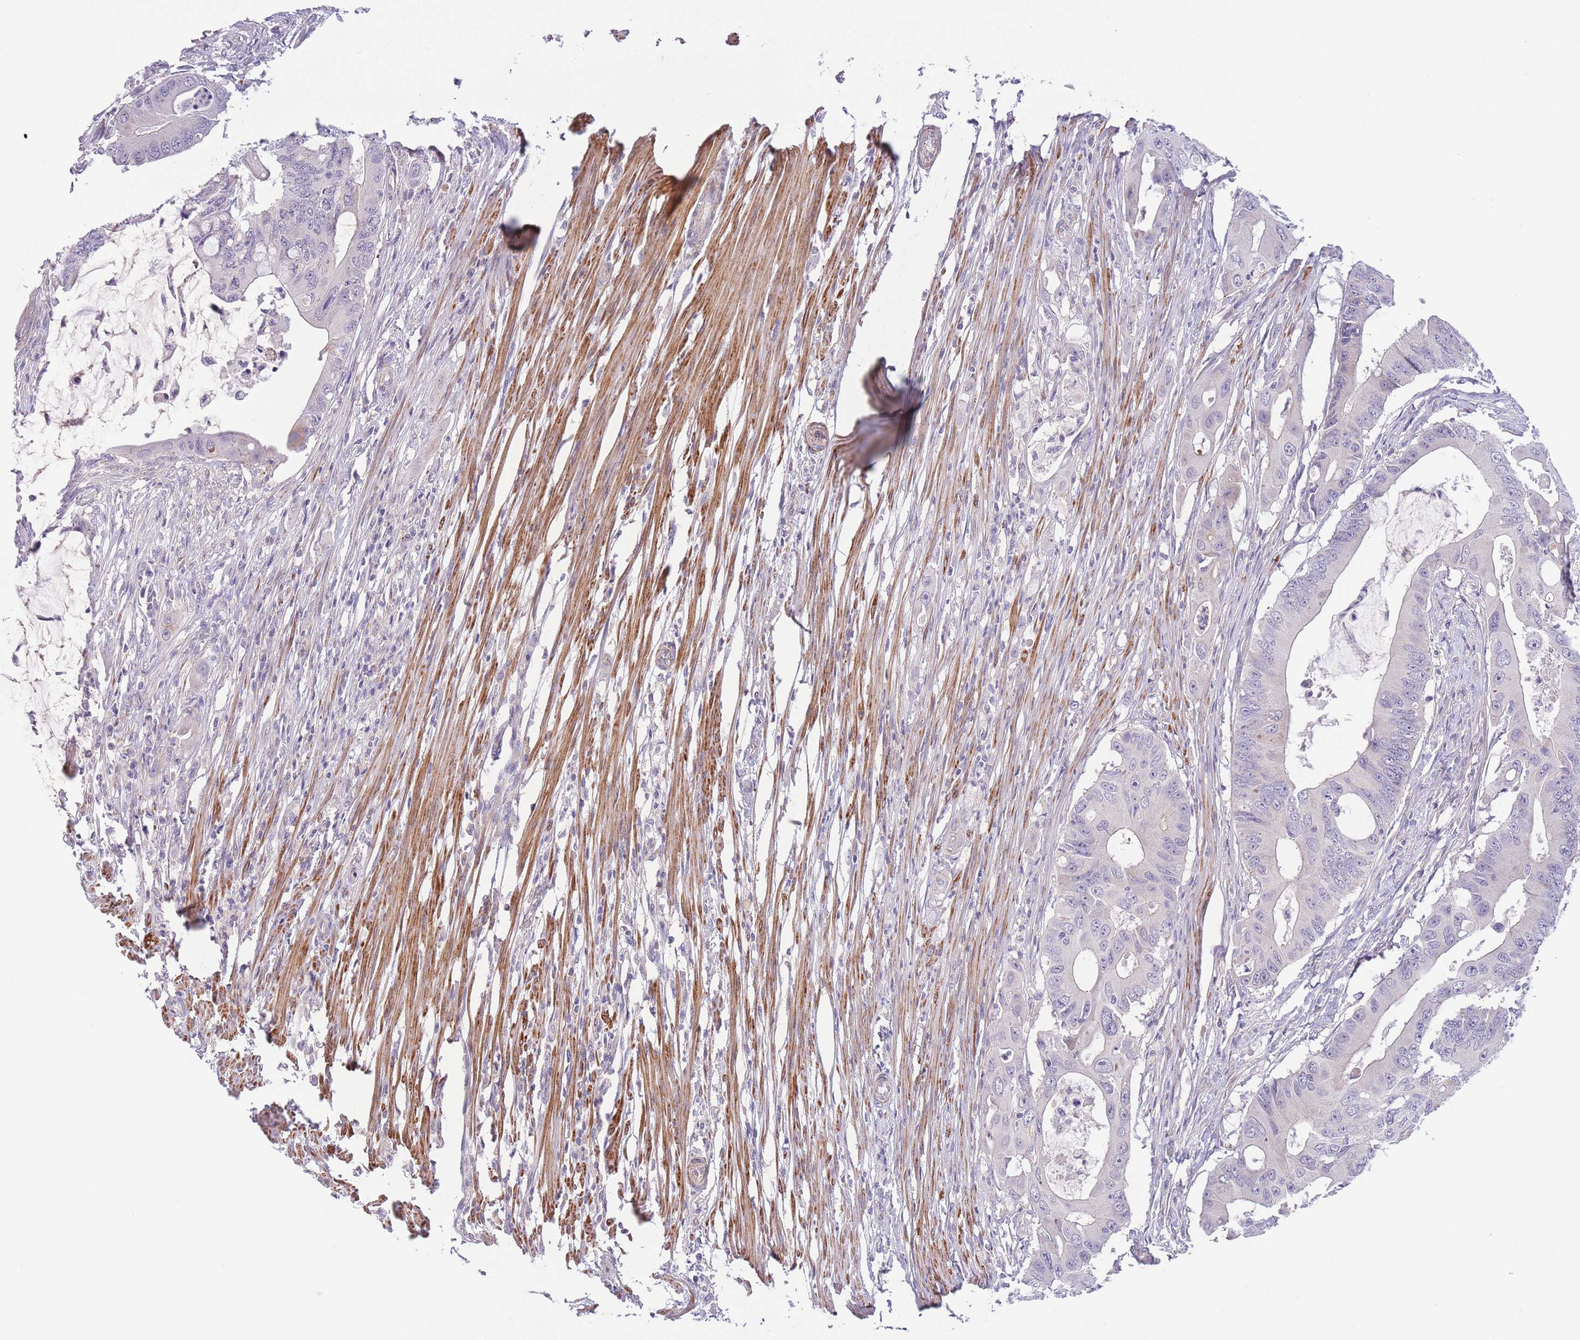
{"staining": {"intensity": "negative", "quantity": "none", "location": "none"}, "tissue": "colorectal cancer", "cell_type": "Tumor cells", "image_type": "cancer", "snomed": [{"axis": "morphology", "description": "Adenocarcinoma, NOS"}, {"axis": "topography", "description": "Colon"}], "caption": "High magnification brightfield microscopy of colorectal cancer (adenocarcinoma) stained with DAB (brown) and counterstained with hematoxylin (blue): tumor cells show no significant expression.", "gene": "C9orf152", "patient": {"sex": "male", "age": 71}}